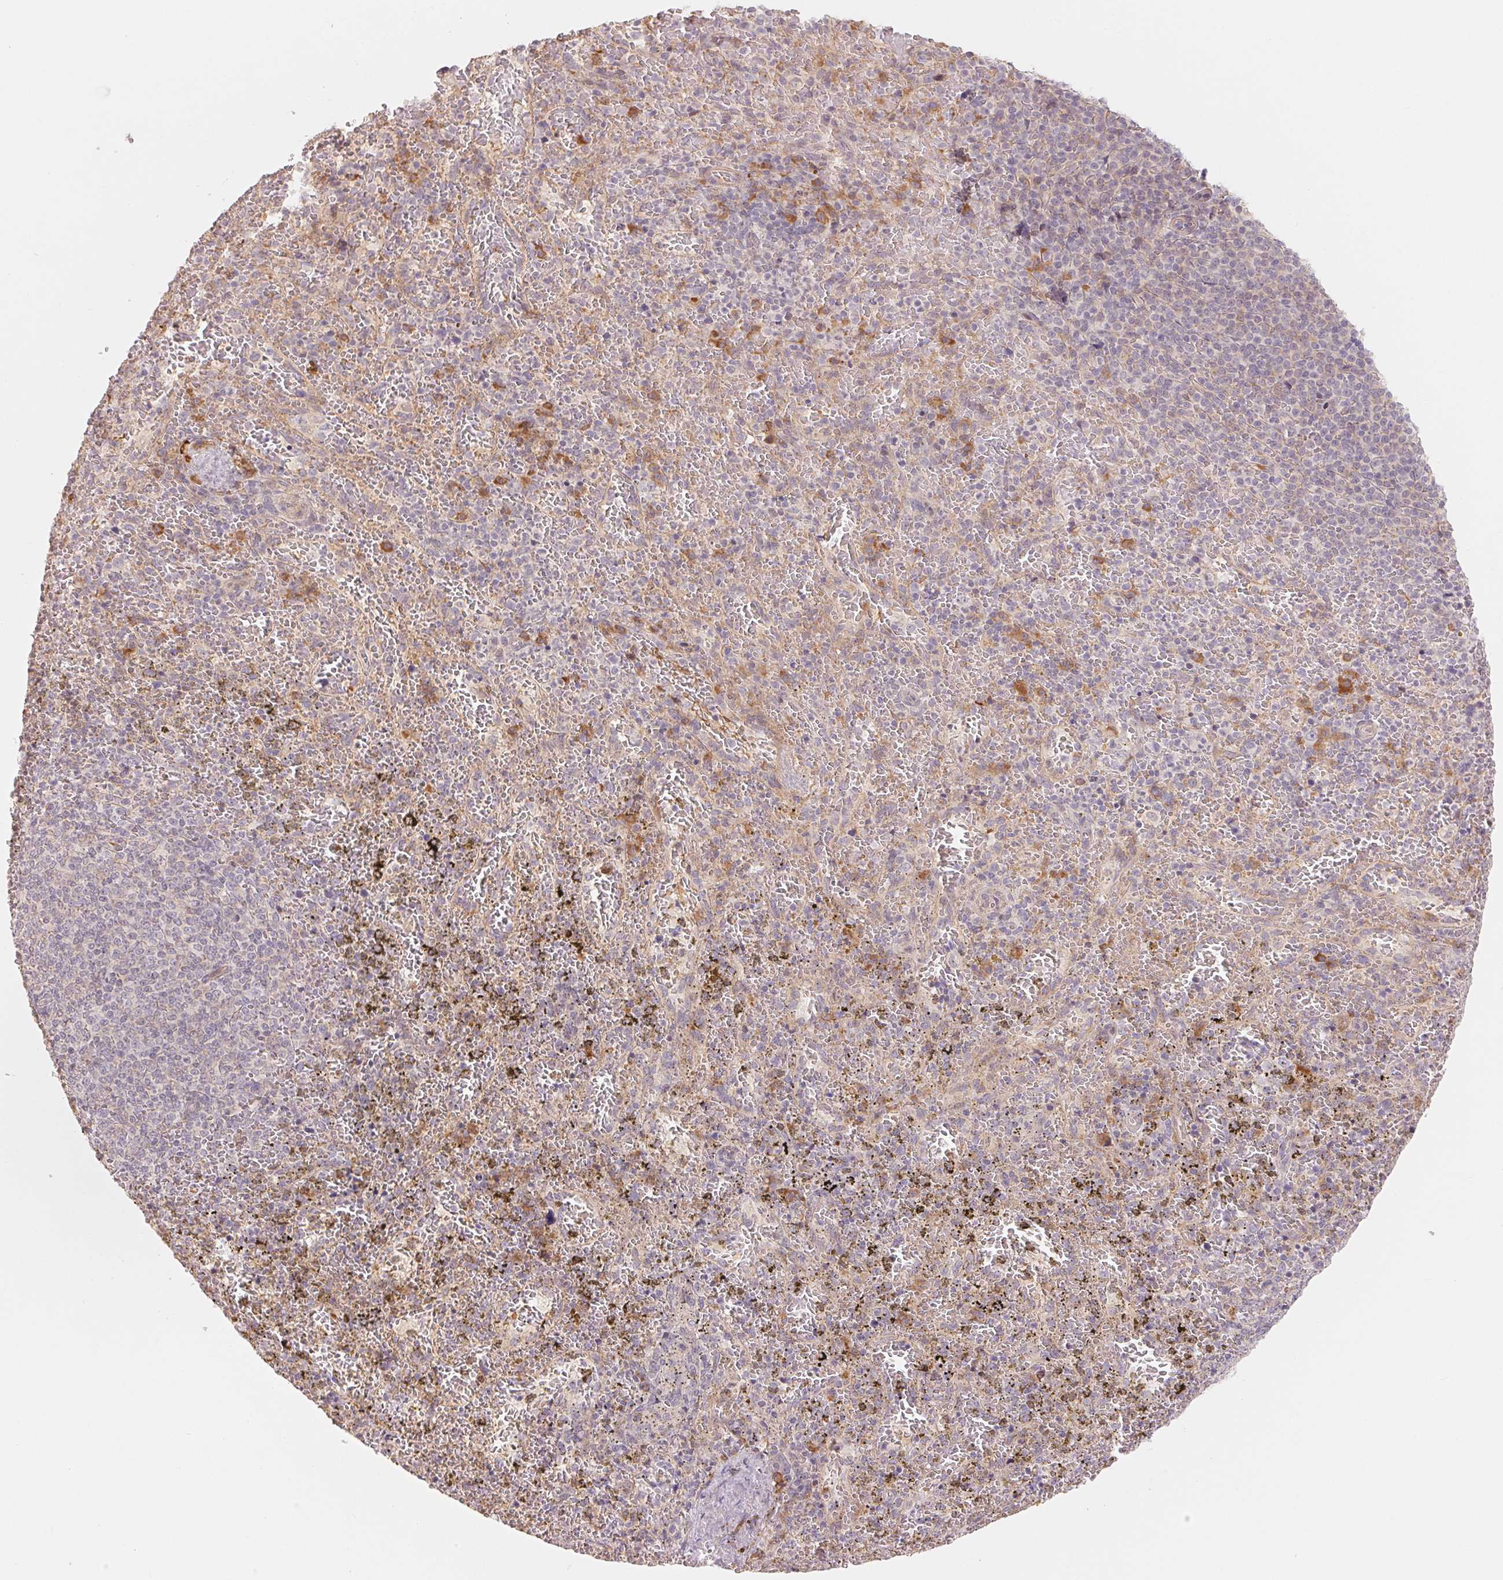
{"staining": {"intensity": "negative", "quantity": "none", "location": "none"}, "tissue": "spleen", "cell_type": "Cells in red pulp", "image_type": "normal", "snomed": [{"axis": "morphology", "description": "Normal tissue, NOS"}, {"axis": "topography", "description": "Spleen"}], "caption": "Immunohistochemical staining of unremarkable spleen exhibits no significant staining in cells in red pulp.", "gene": "DENND2C", "patient": {"sex": "female", "age": 50}}